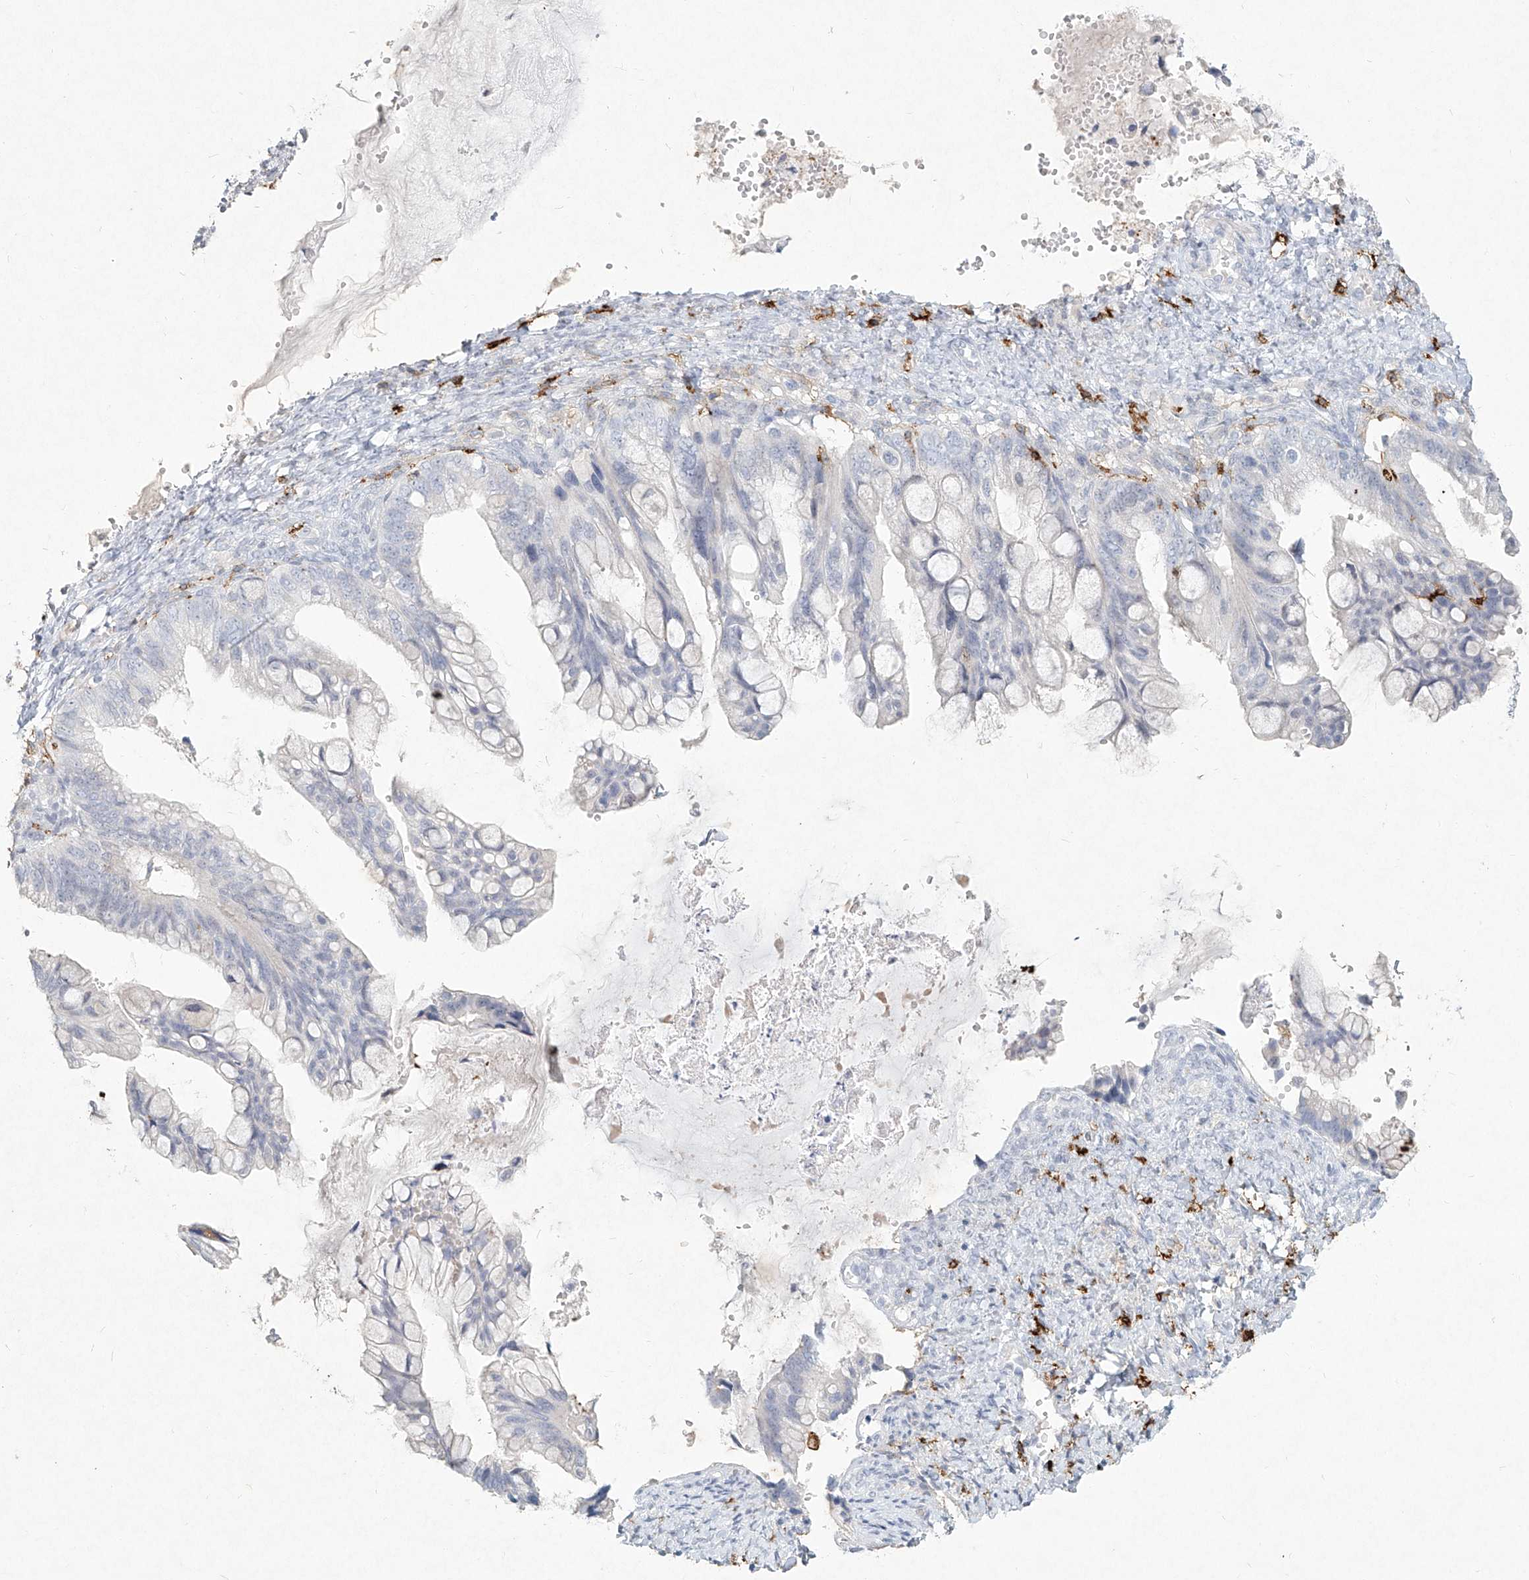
{"staining": {"intensity": "negative", "quantity": "none", "location": "none"}, "tissue": "ovarian cancer", "cell_type": "Tumor cells", "image_type": "cancer", "snomed": [{"axis": "morphology", "description": "Cystadenocarcinoma, mucinous, NOS"}, {"axis": "topography", "description": "Ovary"}], "caption": "Immunohistochemical staining of human ovarian cancer shows no significant staining in tumor cells.", "gene": "CD209", "patient": {"sex": "female", "age": 36}}